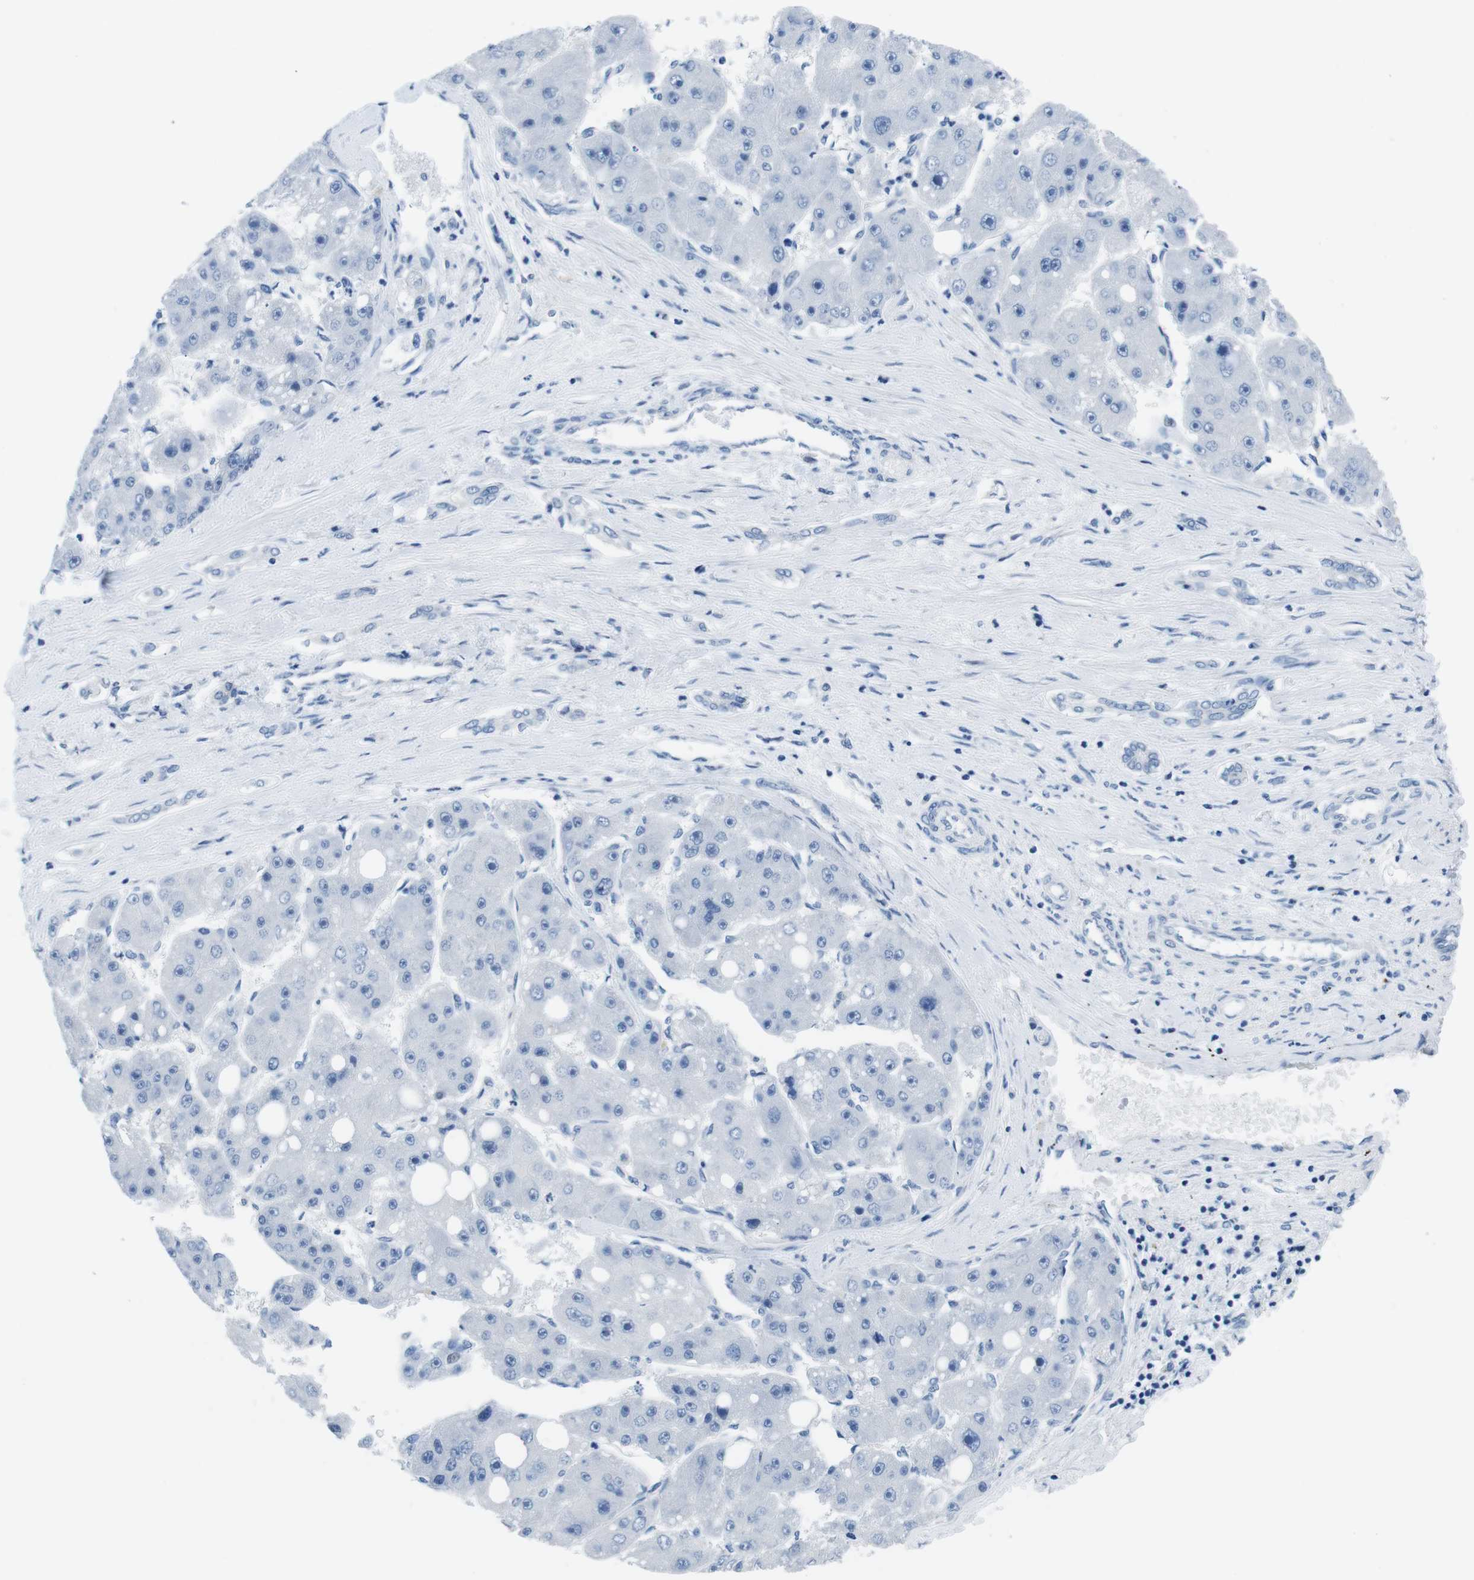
{"staining": {"intensity": "negative", "quantity": "none", "location": "none"}, "tissue": "liver cancer", "cell_type": "Tumor cells", "image_type": "cancer", "snomed": [{"axis": "morphology", "description": "Carcinoma, Hepatocellular, NOS"}, {"axis": "topography", "description": "Liver"}], "caption": "Hepatocellular carcinoma (liver) stained for a protein using immunohistochemistry displays no positivity tumor cells.", "gene": "MUC2", "patient": {"sex": "female", "age": 61}}